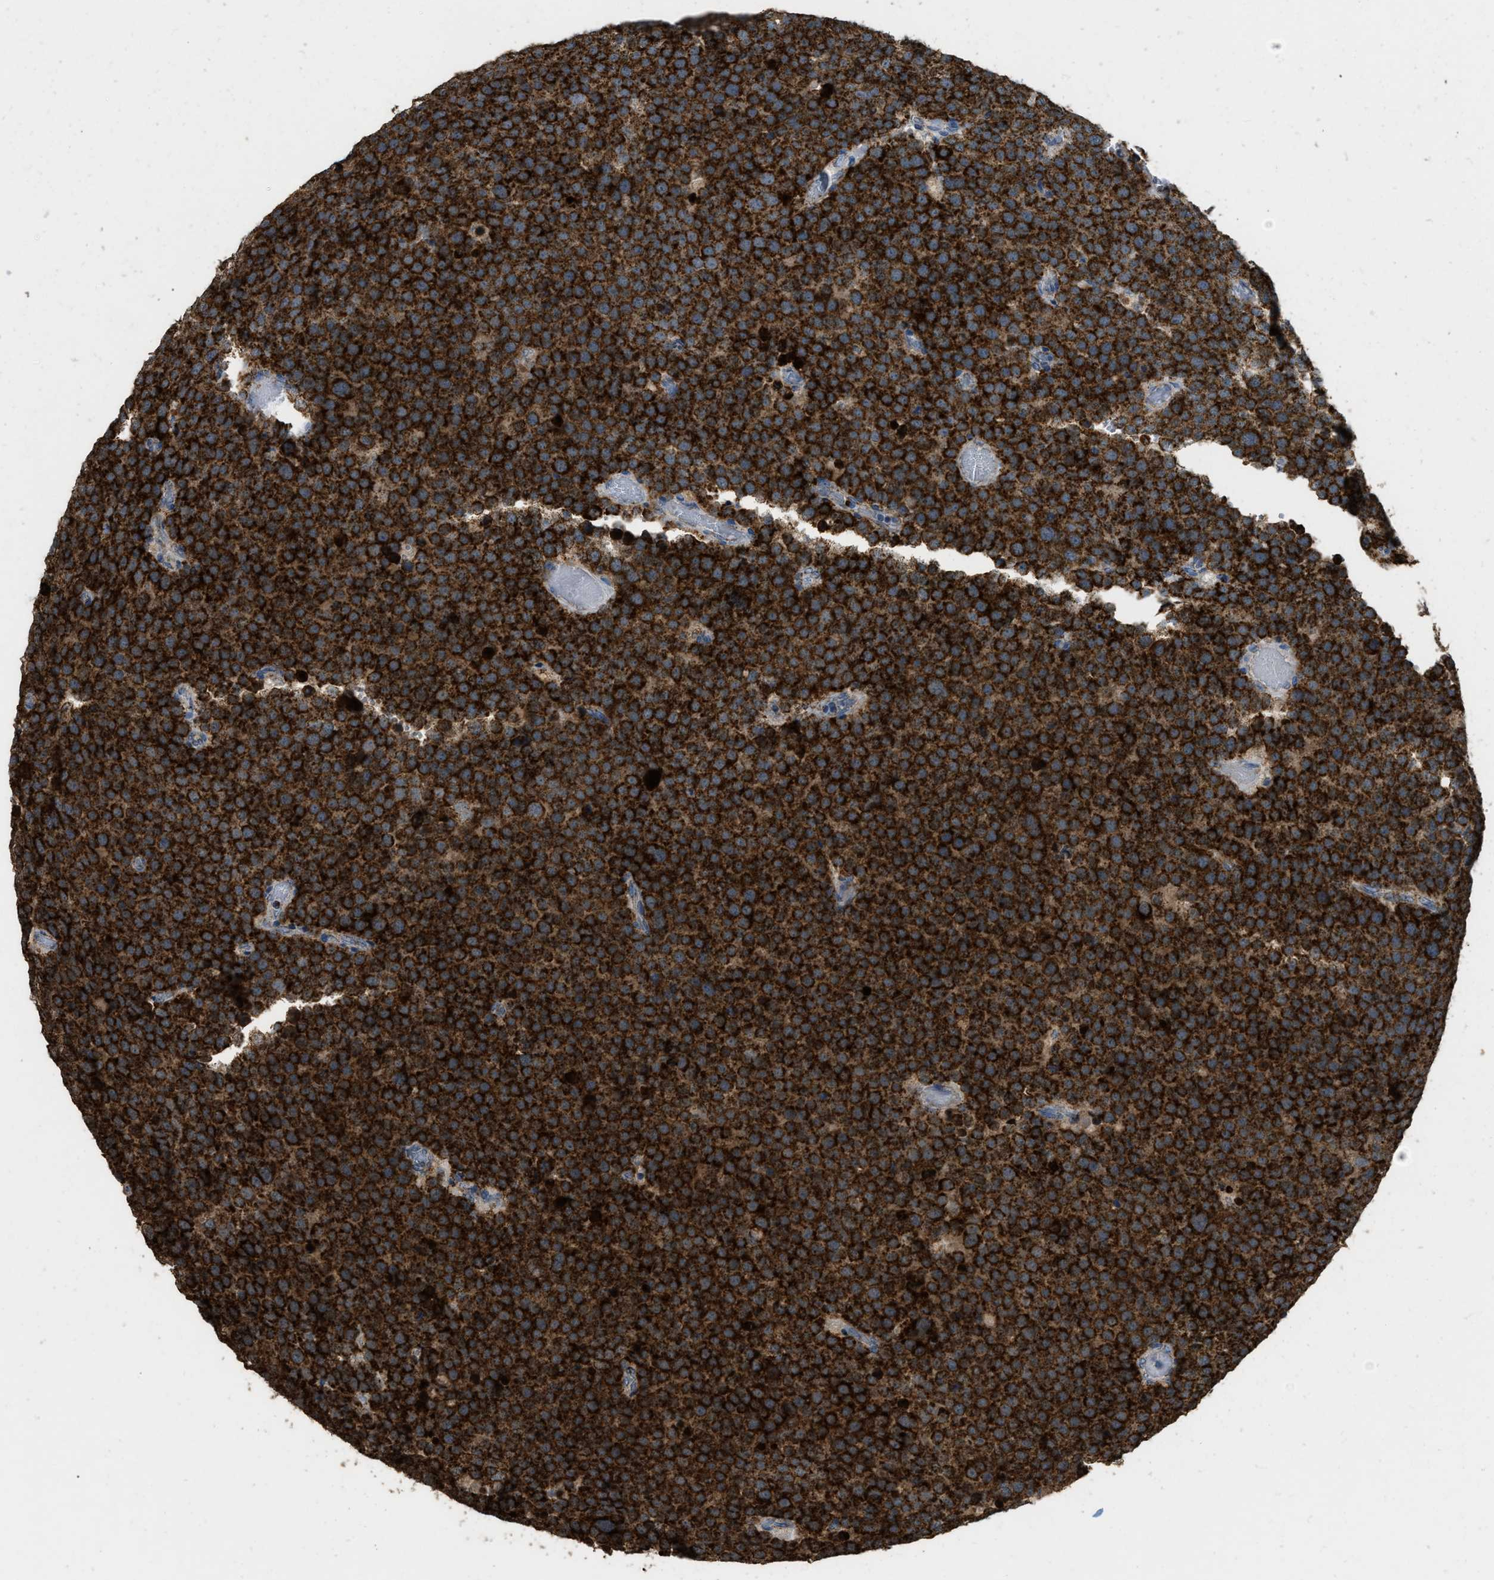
{"staining": {"intensity": "strong", "quantity": ">75%", "location": "cytoplasmic/membranous"}, "tissue": "testis cancer", "cell_type": "Tumor cells", "image_type": "cancer", "snomed": [{"axis": "morphology", "description": "Normal tissue, NOS"}, {"axis": "morphology", "description": "Seminoma, NOS"}, {"axis": "topography", "description": "Testis"}], "caption": "The image displays a brown stain indicating the presence of a protein in the cytoplasmic/membranous of tumor cells in seminoma (testis).", "gene": "ETFB", "patient": {"sex": "male", "age": 71}}